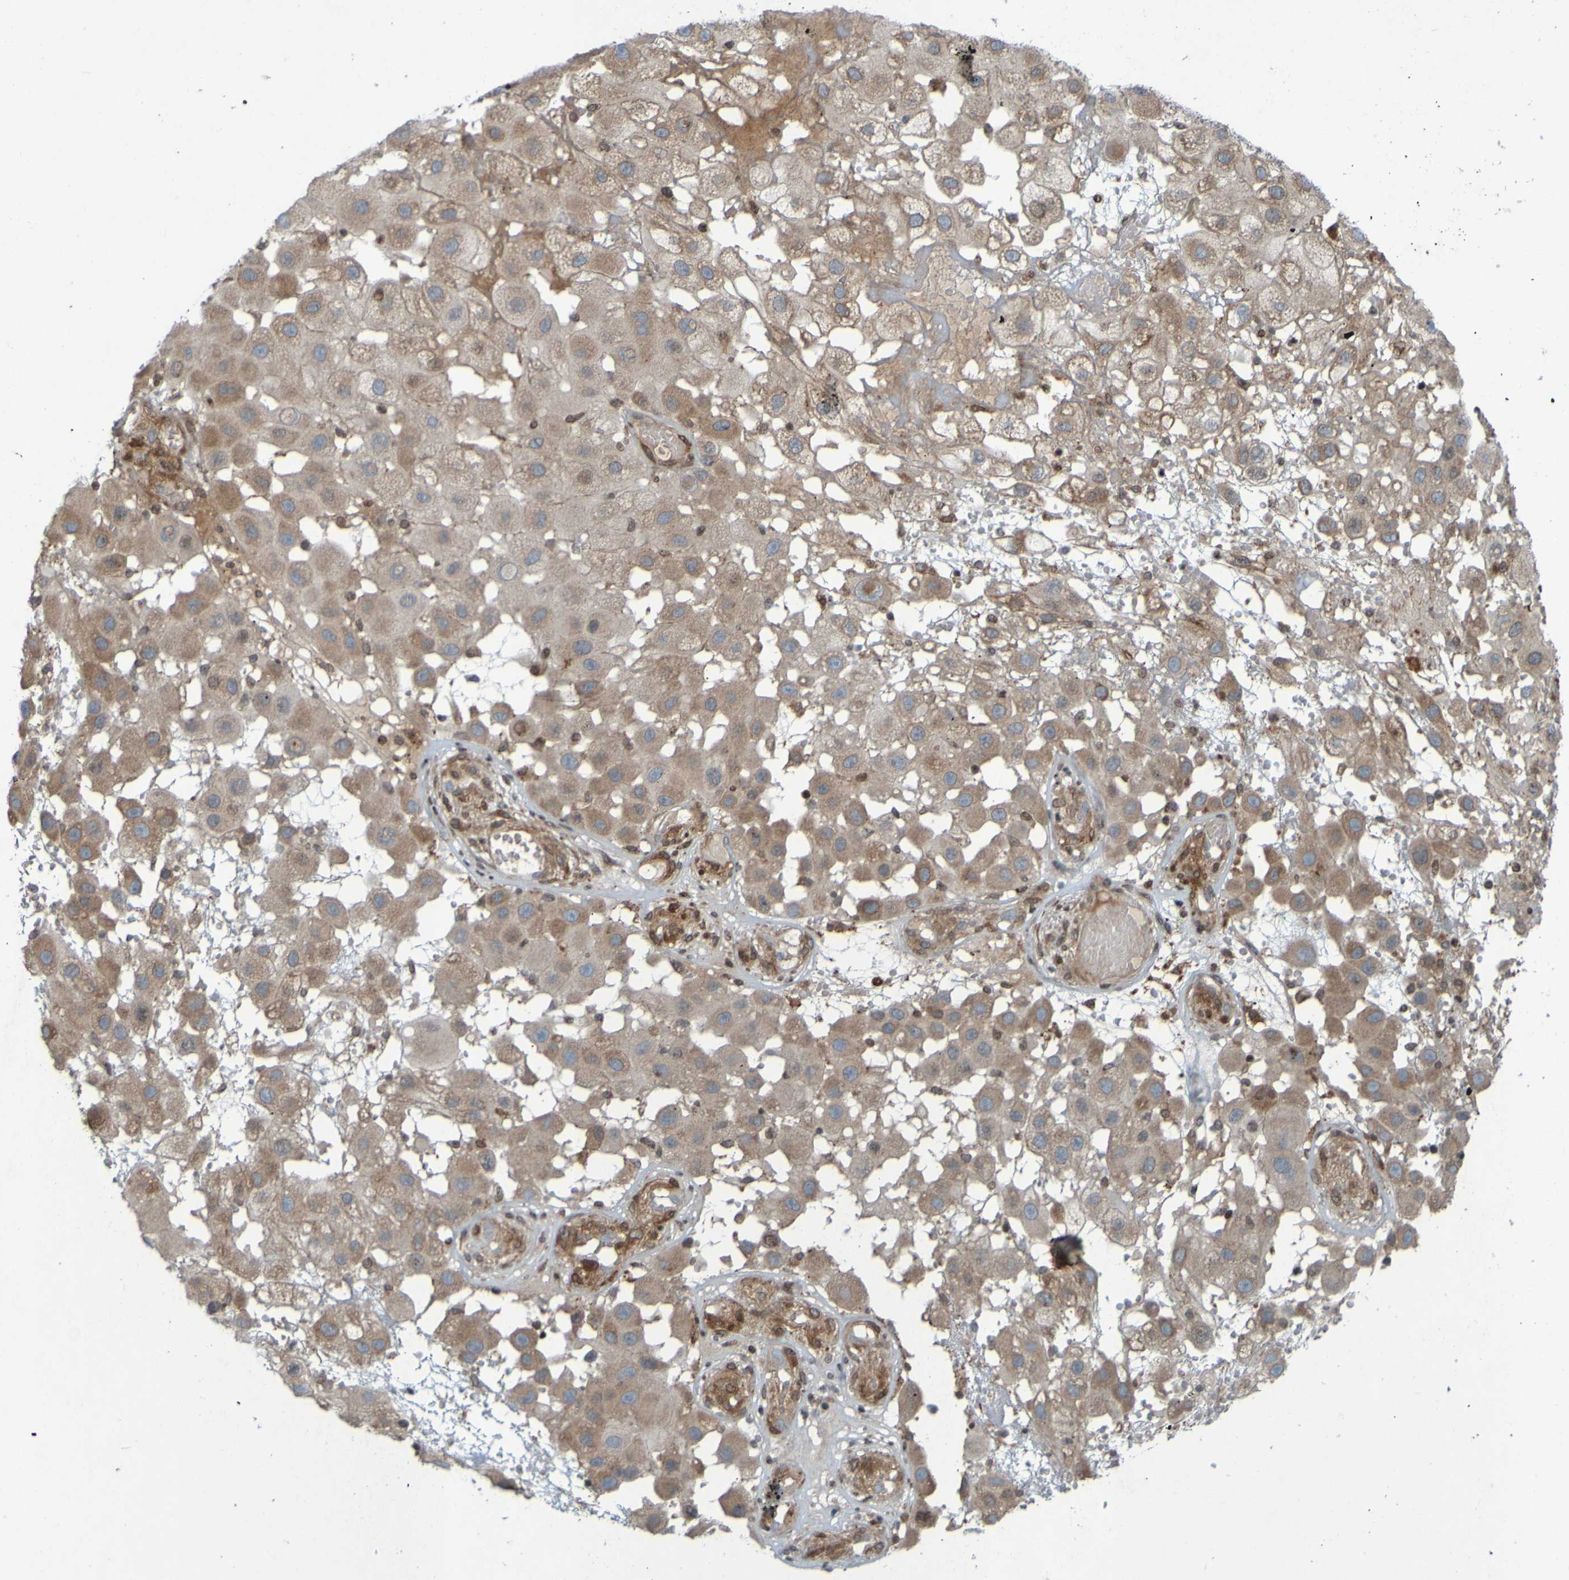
{"staining": {"intensity": "moderate", "quantity": ">75%", "location": "cytoplasmic/membranous"}, "tissue": "melanoma", "cell_type": "Tumor cells", "image_type": "cancer", "snomed": [{"axis": "morphology", "description": "Malignant melanoma, NOS"}, {"axis": "topography", "description": "Skin"}], "caption": "An image showing moderate cytoplasmic/membranous expression in about >75% of tumor cells in malignant melanoma, as visualized by brown immunohistochemical staining.", "gene": "GUCY1A1", "patient": {"sex": "female", "age": 81}}